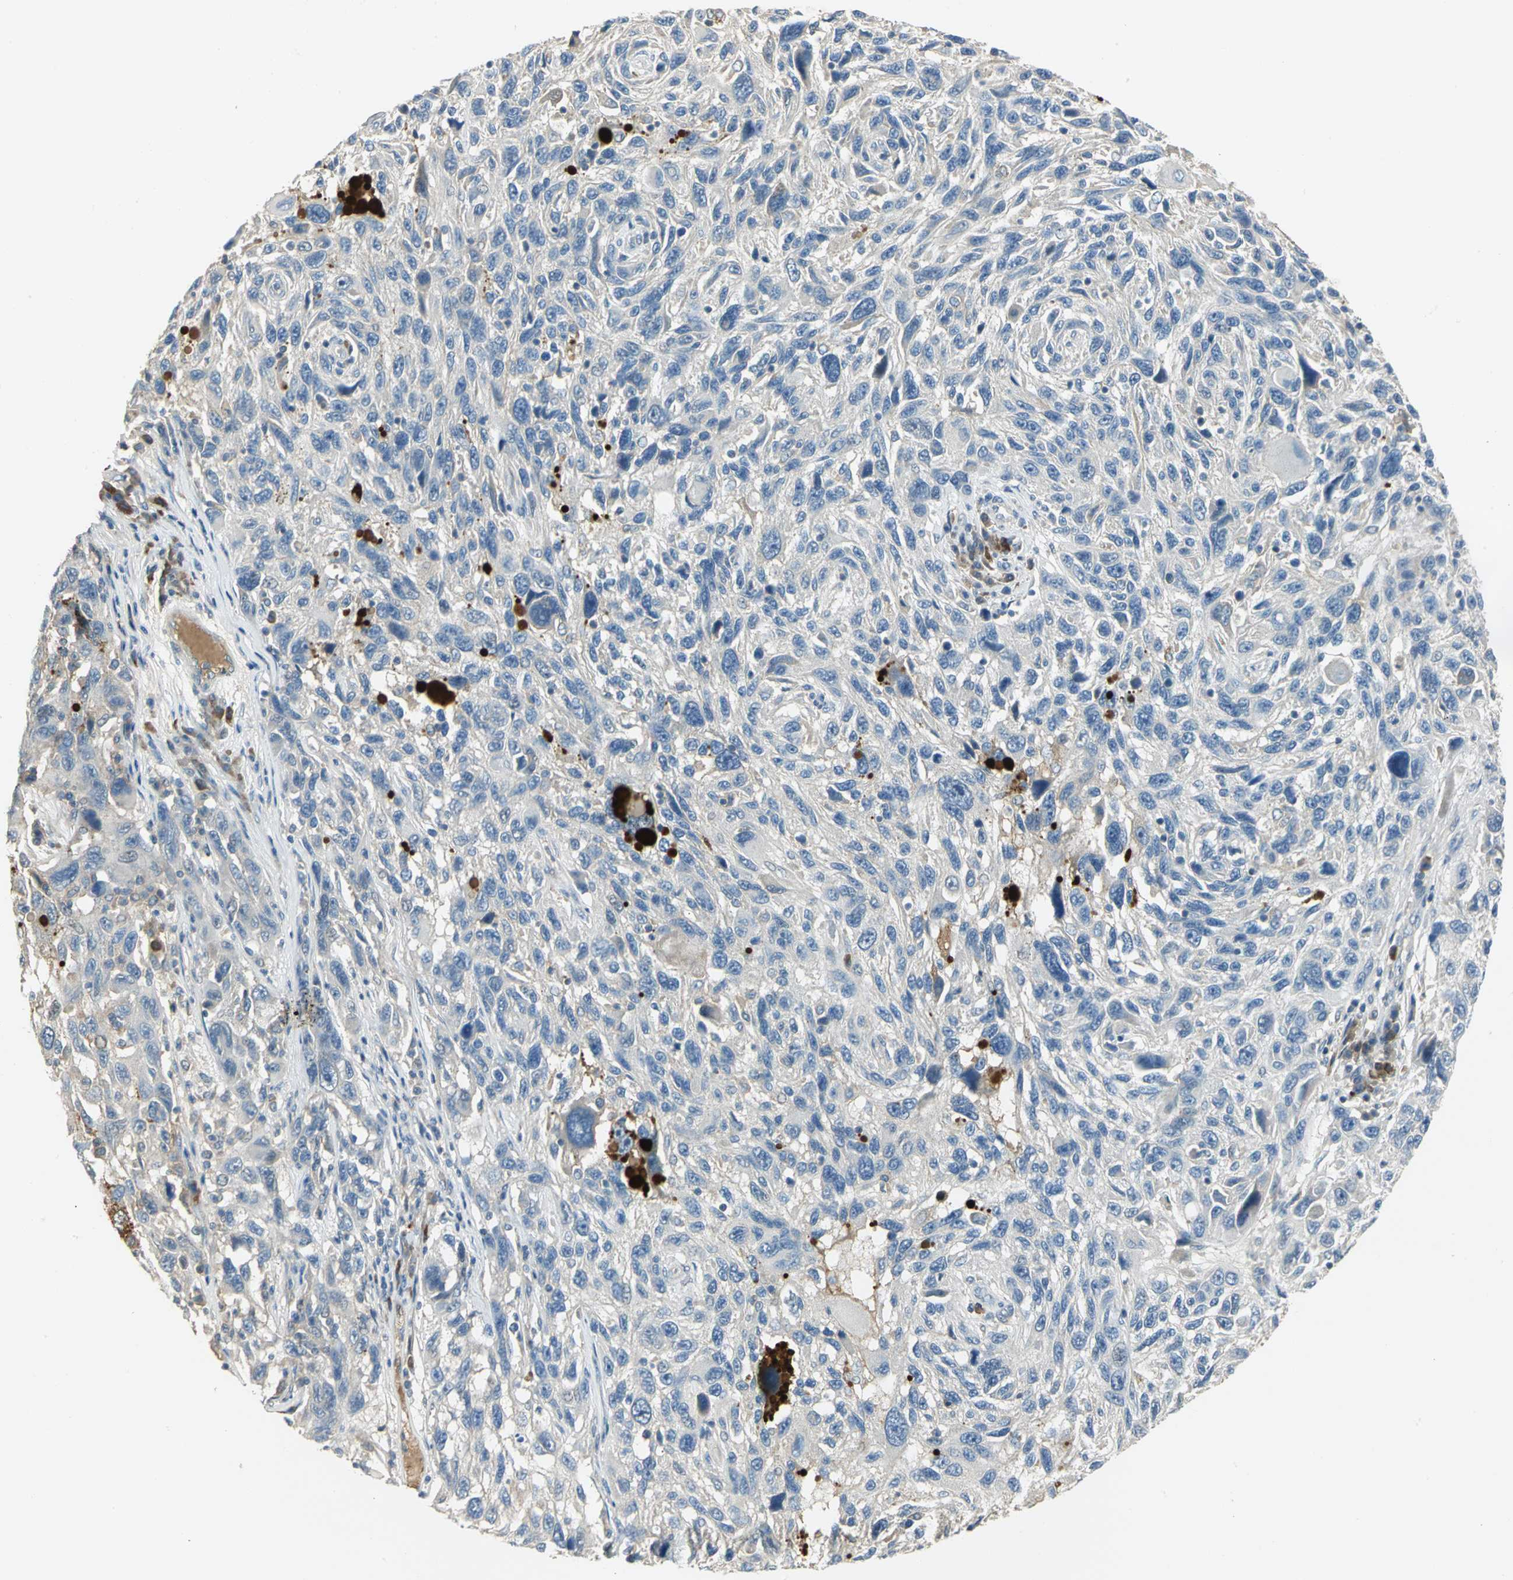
{"staining": {"intensity": "negative", "quantity": "none", "location": "none"}, "tissue": "melanoma", "cell_type": "Tumor cells", "image_type": "cancer", "snomed": [{"axis": "morphology", "description": "Malignant melanoma, NOS"}, {"axis": "topography", "description": "Skin"}], "caption": "Image shows no significant protein positivity in tumor cells of melanoma.", "gene": "PROC", "patient": {"sex": "male", "age": 53}}